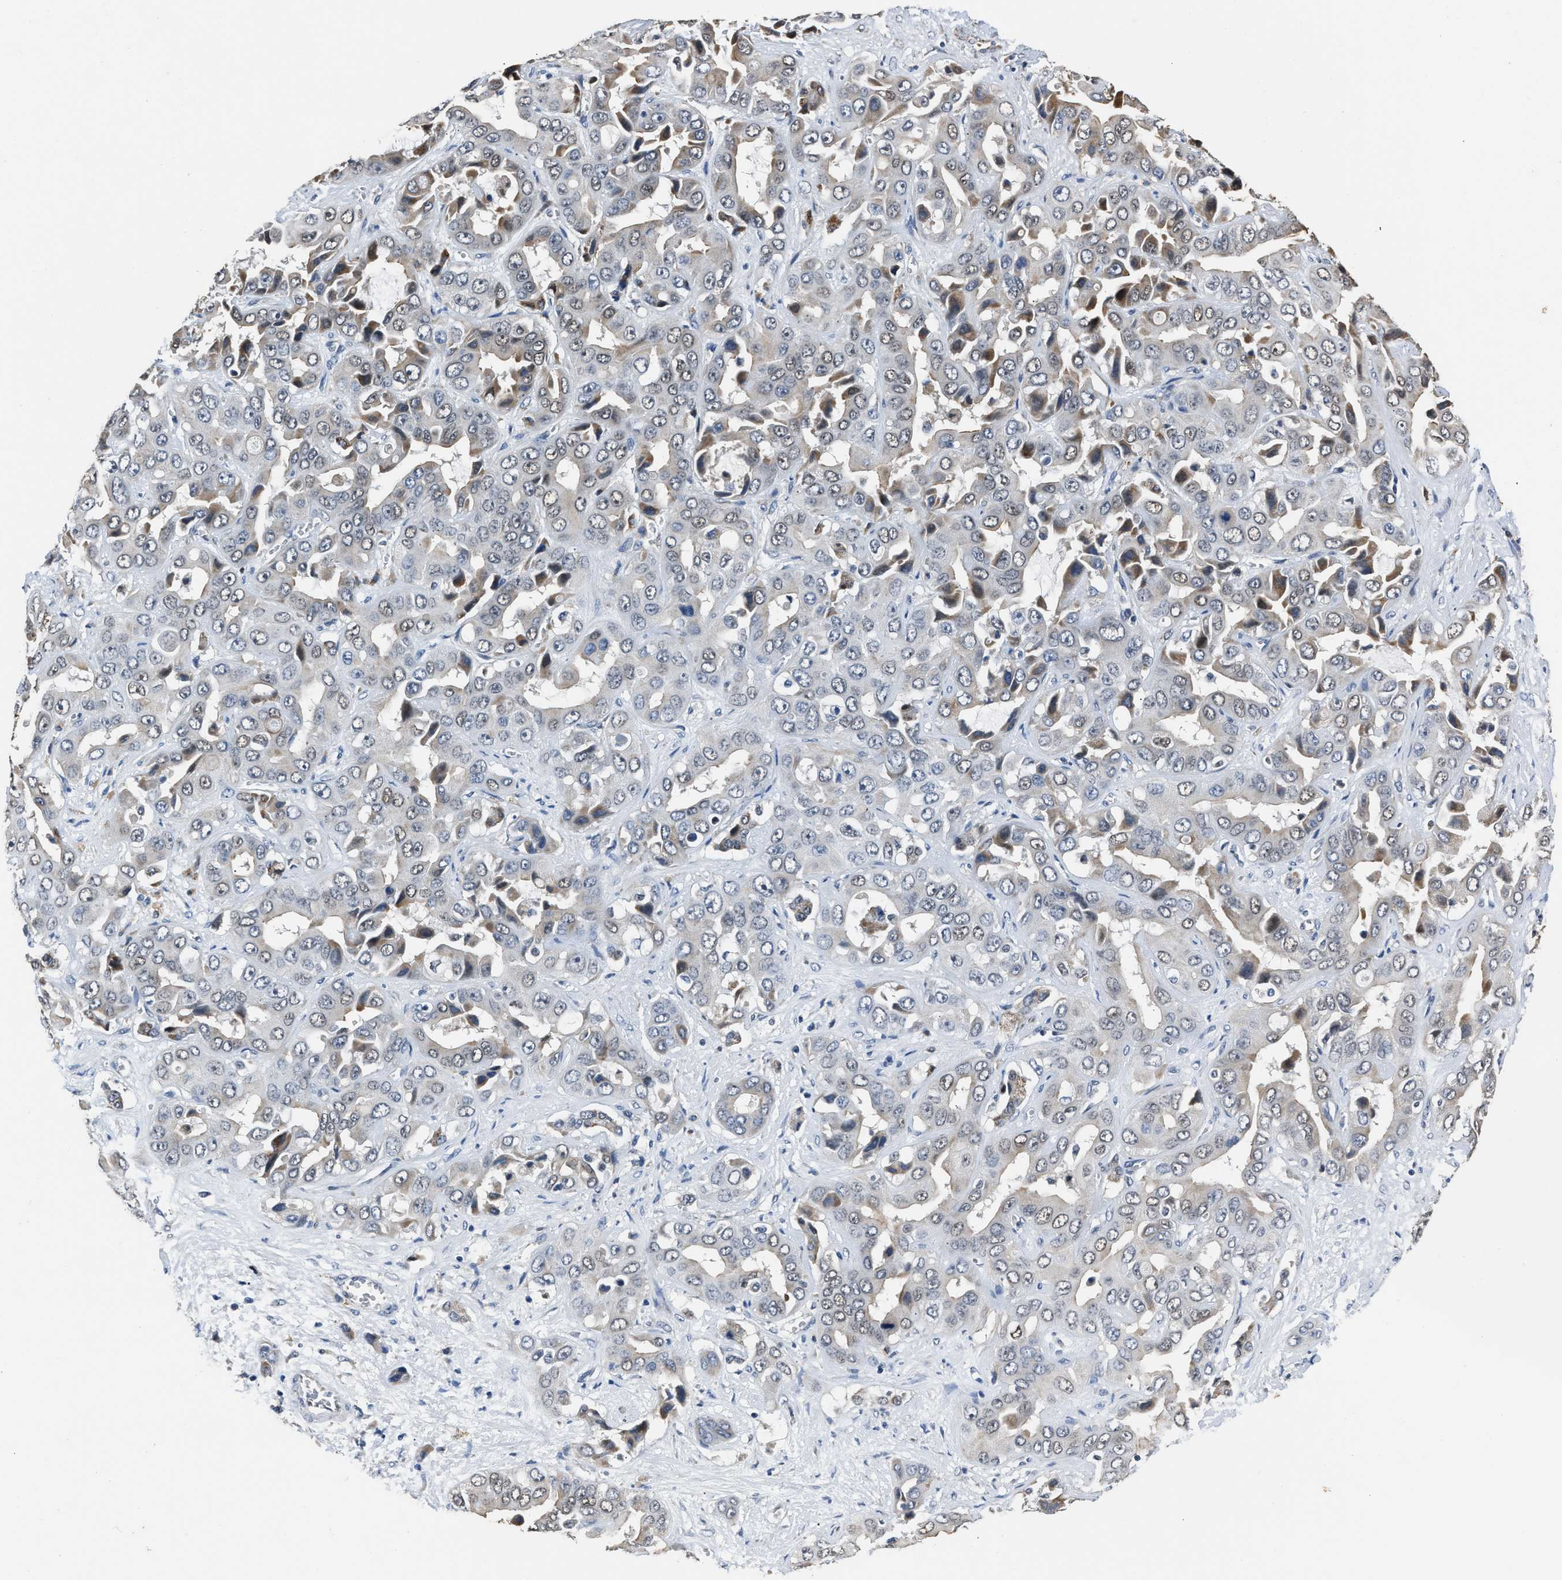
{"staining": {"intensity": "moderate", "quantity": "<25%", "location": "cytoplasmic/membranous"}, "tissue": "liver cancer", "cell_type": "Tumor cells", "image_type": "cancer", "snomed": [{"axis": "morphology", "description": "Cholangiocarcinoma"}, {"axis": "topography", "description": "Liver"}], "caption": "Protein staining of liver cholangiocarcinoma tissue demonstrates moderate cytoplasmic/membranous staining in about <25% of tumor cells.", "gene": "NSUN5", "patient": {"sex": "female", "age": 52}}